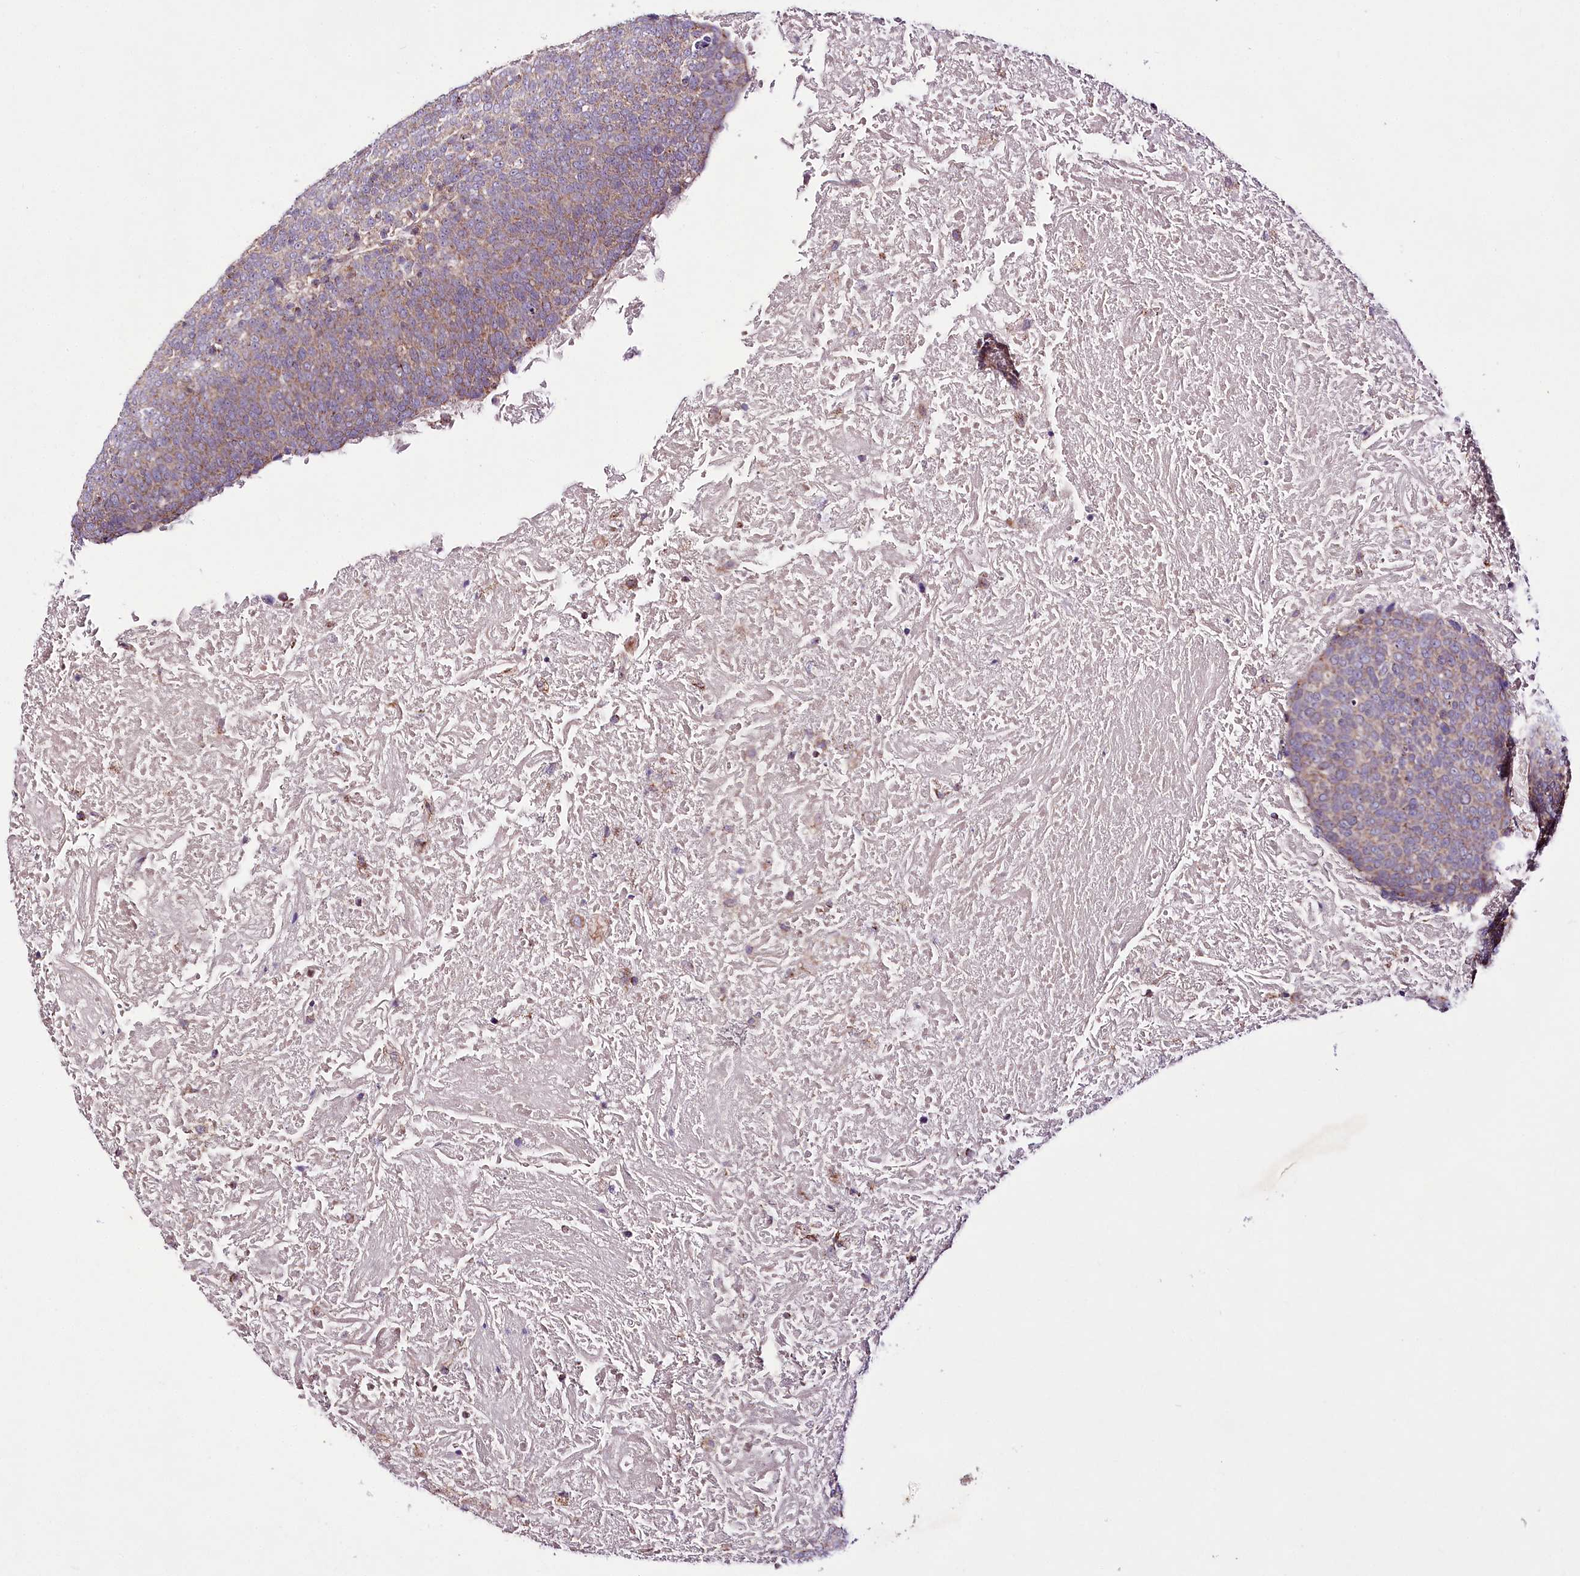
{"staining": {"intensity": "moderate", "quantity": "25%-75%", "location": "cytoplasmic/membranous"}, "tissue": "head and neck cancer", "cell_type": "Tumor cells", "image_type": "cancer", "snomed": [{"axis": "morphology", "description": "Squamous cell carcinoma, NOS"}, {"axis": "morphology", "description": "Squamous cell carcinoma, metastatic, NOS"}, {"axis": "topography", "description": "Lymph node"}, {"axis": "topography", "description": "Head-Neck"}], "caption": "This is an image of immunohistochemistry (IHC) staining of head and neck cancer, which shows moderate staining in the cytoplasmic/membranous of tumor cells.", "gene": "ATE1", "patient": {"sex": "male", "age": 62}}